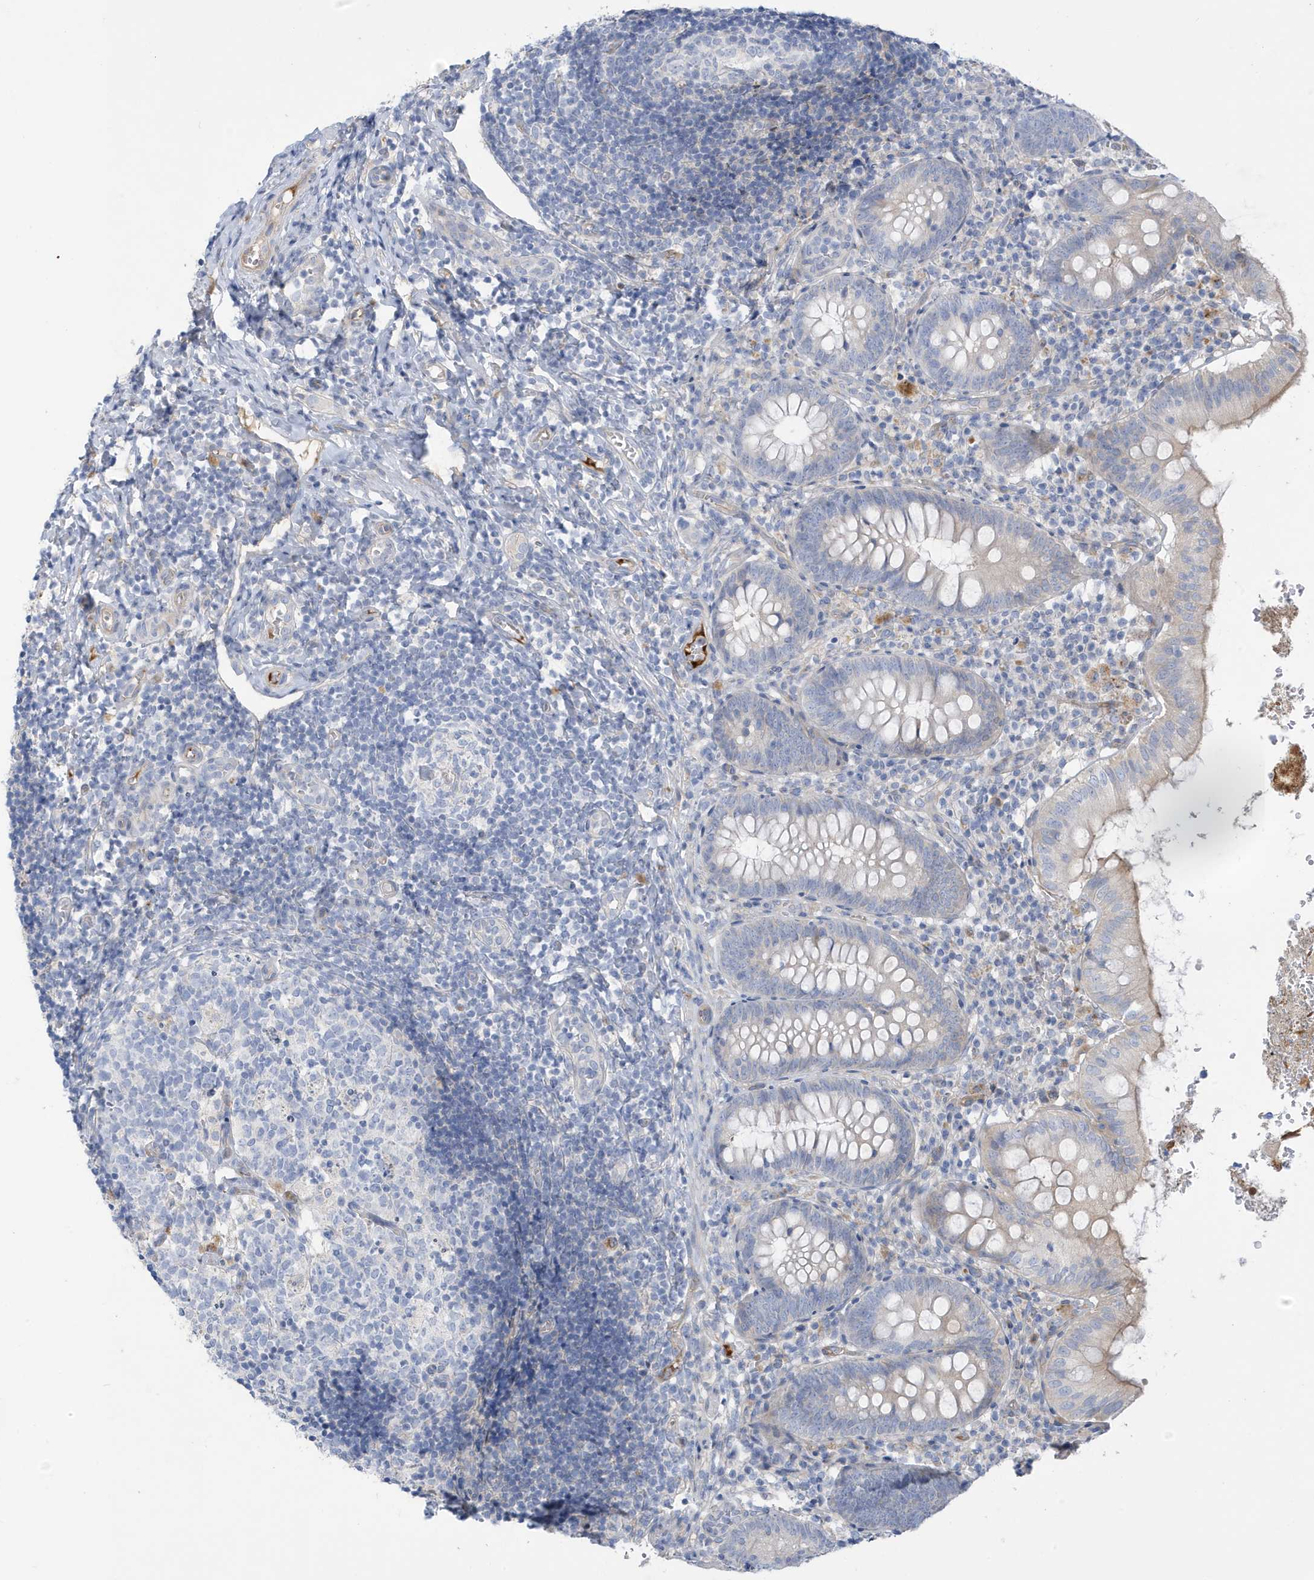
{"staining": {"intensity": "moderate", "quantity": "<25%", "location": "cytoplasmic/membranous"}, "tissue": "appendix", "cell_type": "Glandular cells", "image_type": "normal", "snomed": [{"axis": "morphology", "description": "Normal tissue, NOS"}, {"axis": "topography", "description": "Appendix"}], "caption": "About <25% of glandular cells in benign appendix exhibit moderate cytoplasmic/membranous protein expression as visualized by brown immunohistochemical staining.", "gene": "ATP13A5", "patient": {"sex": "male", "age": 8}}